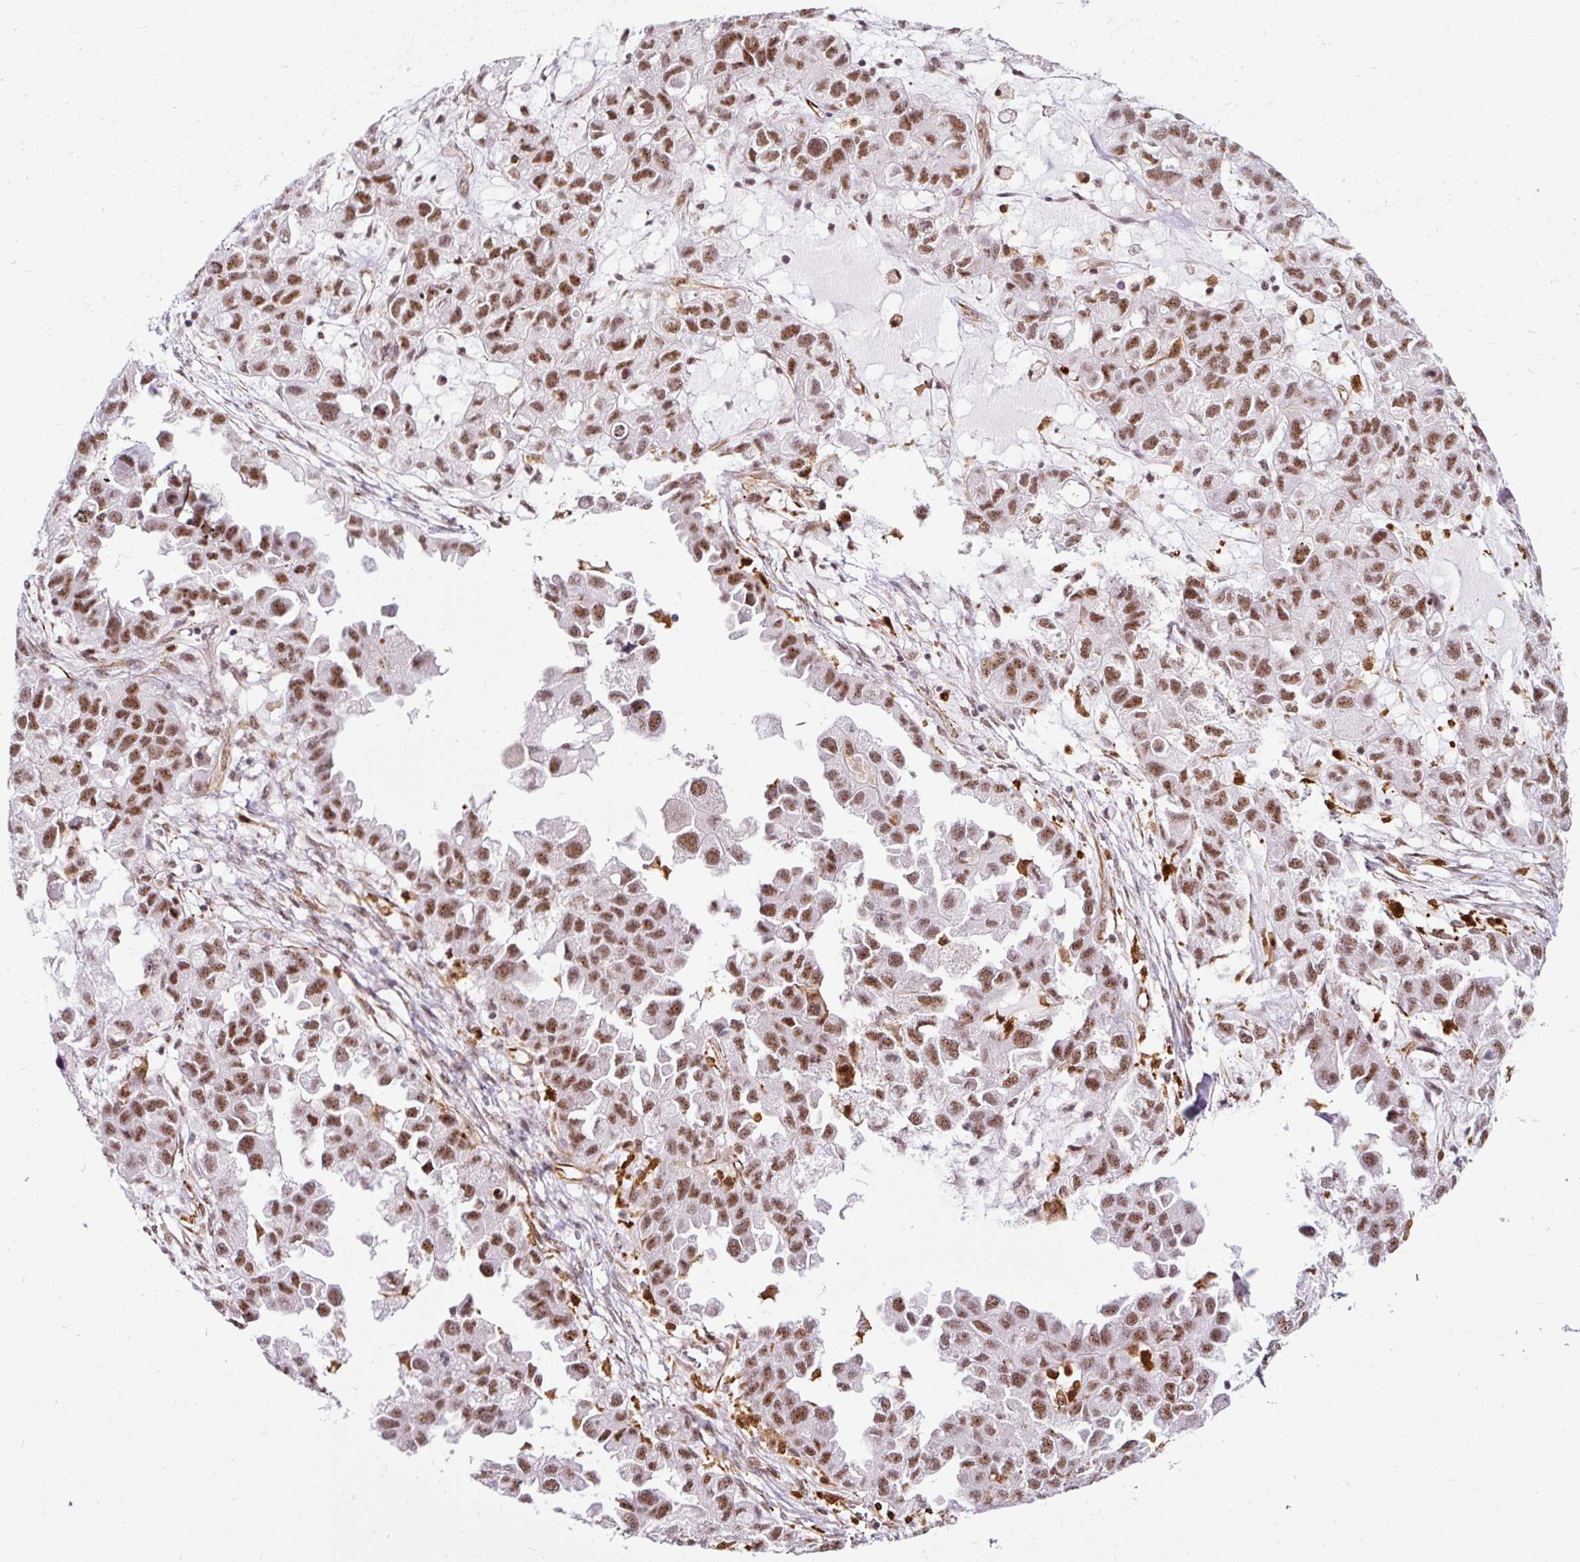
{"staining": {"intensity": "moderate", "quantity": ">75%", "location": "nuclear"}, "tissue": "ovarian cancer", "cell_type": "Tumor cells", "image_type": "cancer", "snomed": [{"axis": "morphology", "description": "Cystadenocarcinoma, serous, NOS"}, {"axis": "topography", "description": "Ovary"}], "caption": "Tumor cells display medium levels of moderate nuclear positivity in approximately >75% of cells in human ovarian serous cystadenocarcinoma. (DAB IHC with brightfield microscopy, high magnification).", "gene": "LUC7L2", "patient": {"sex": "female", "age": 84}}